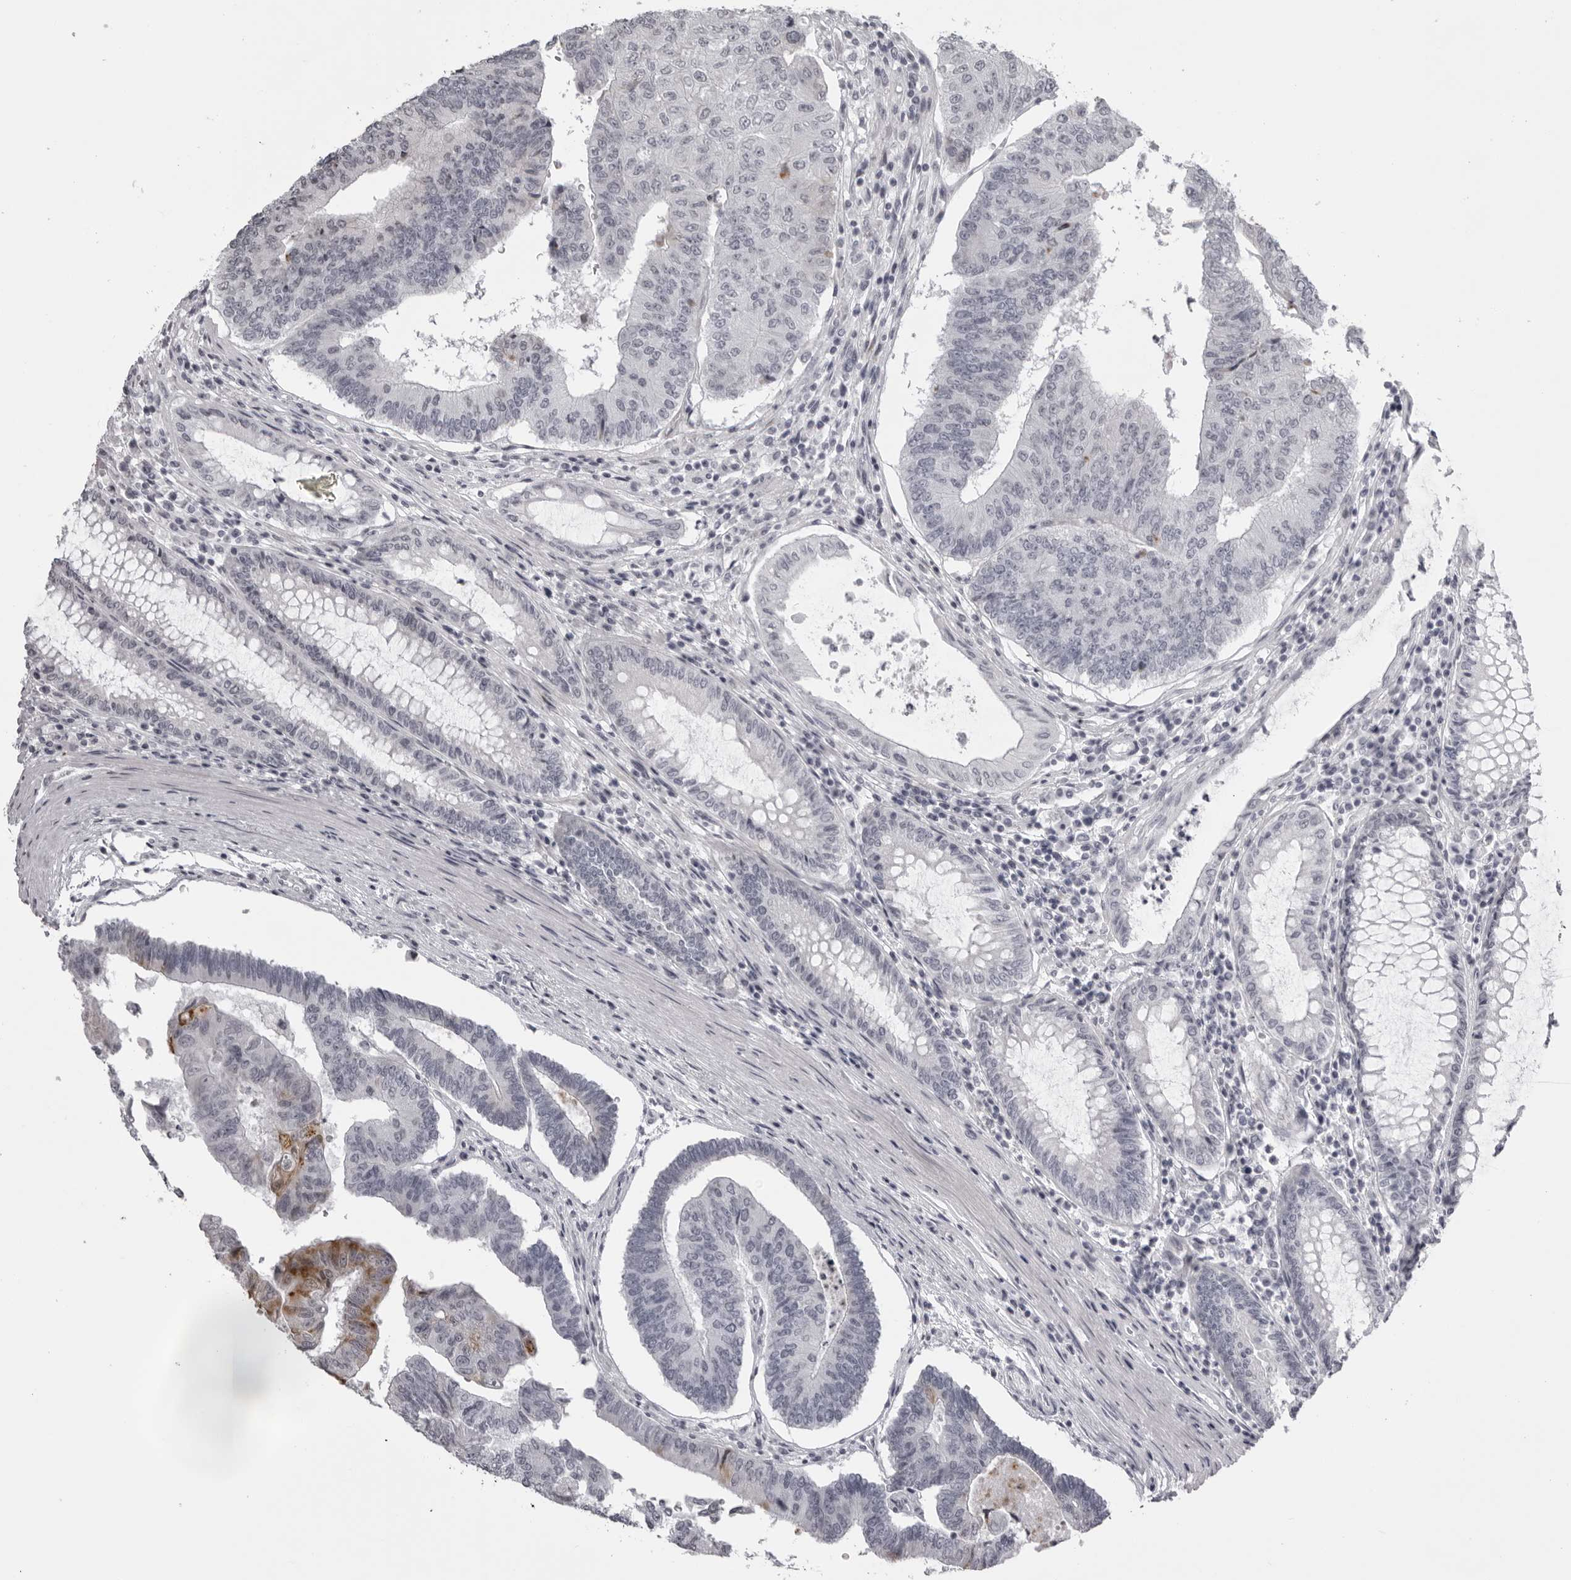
{"staining": {"intensity": "moderate", "quantity": "<25%", "location": "cytoplasmic/membranous"}, "tissue": "colorectal cancer", "cell_type": "Tumor cells", "image_type": "cancer", "snomed": [{"axis": "morphology", "description": "Adenocarcinoma, NOS"}, {"axis": "topography", "description": "Colon"}], "caption": "The image reveals staining of colorectal cancer, revealing moderate cytoplasmic/membranous protein expression (brown color) within tumor cells. The staining was performed using DAB, with brown indicating positive protein expression. Nuclei are stained blue with hematoxylin.", "gene": "NUDT18", "patient": {"sex": "female", "age": 67}}